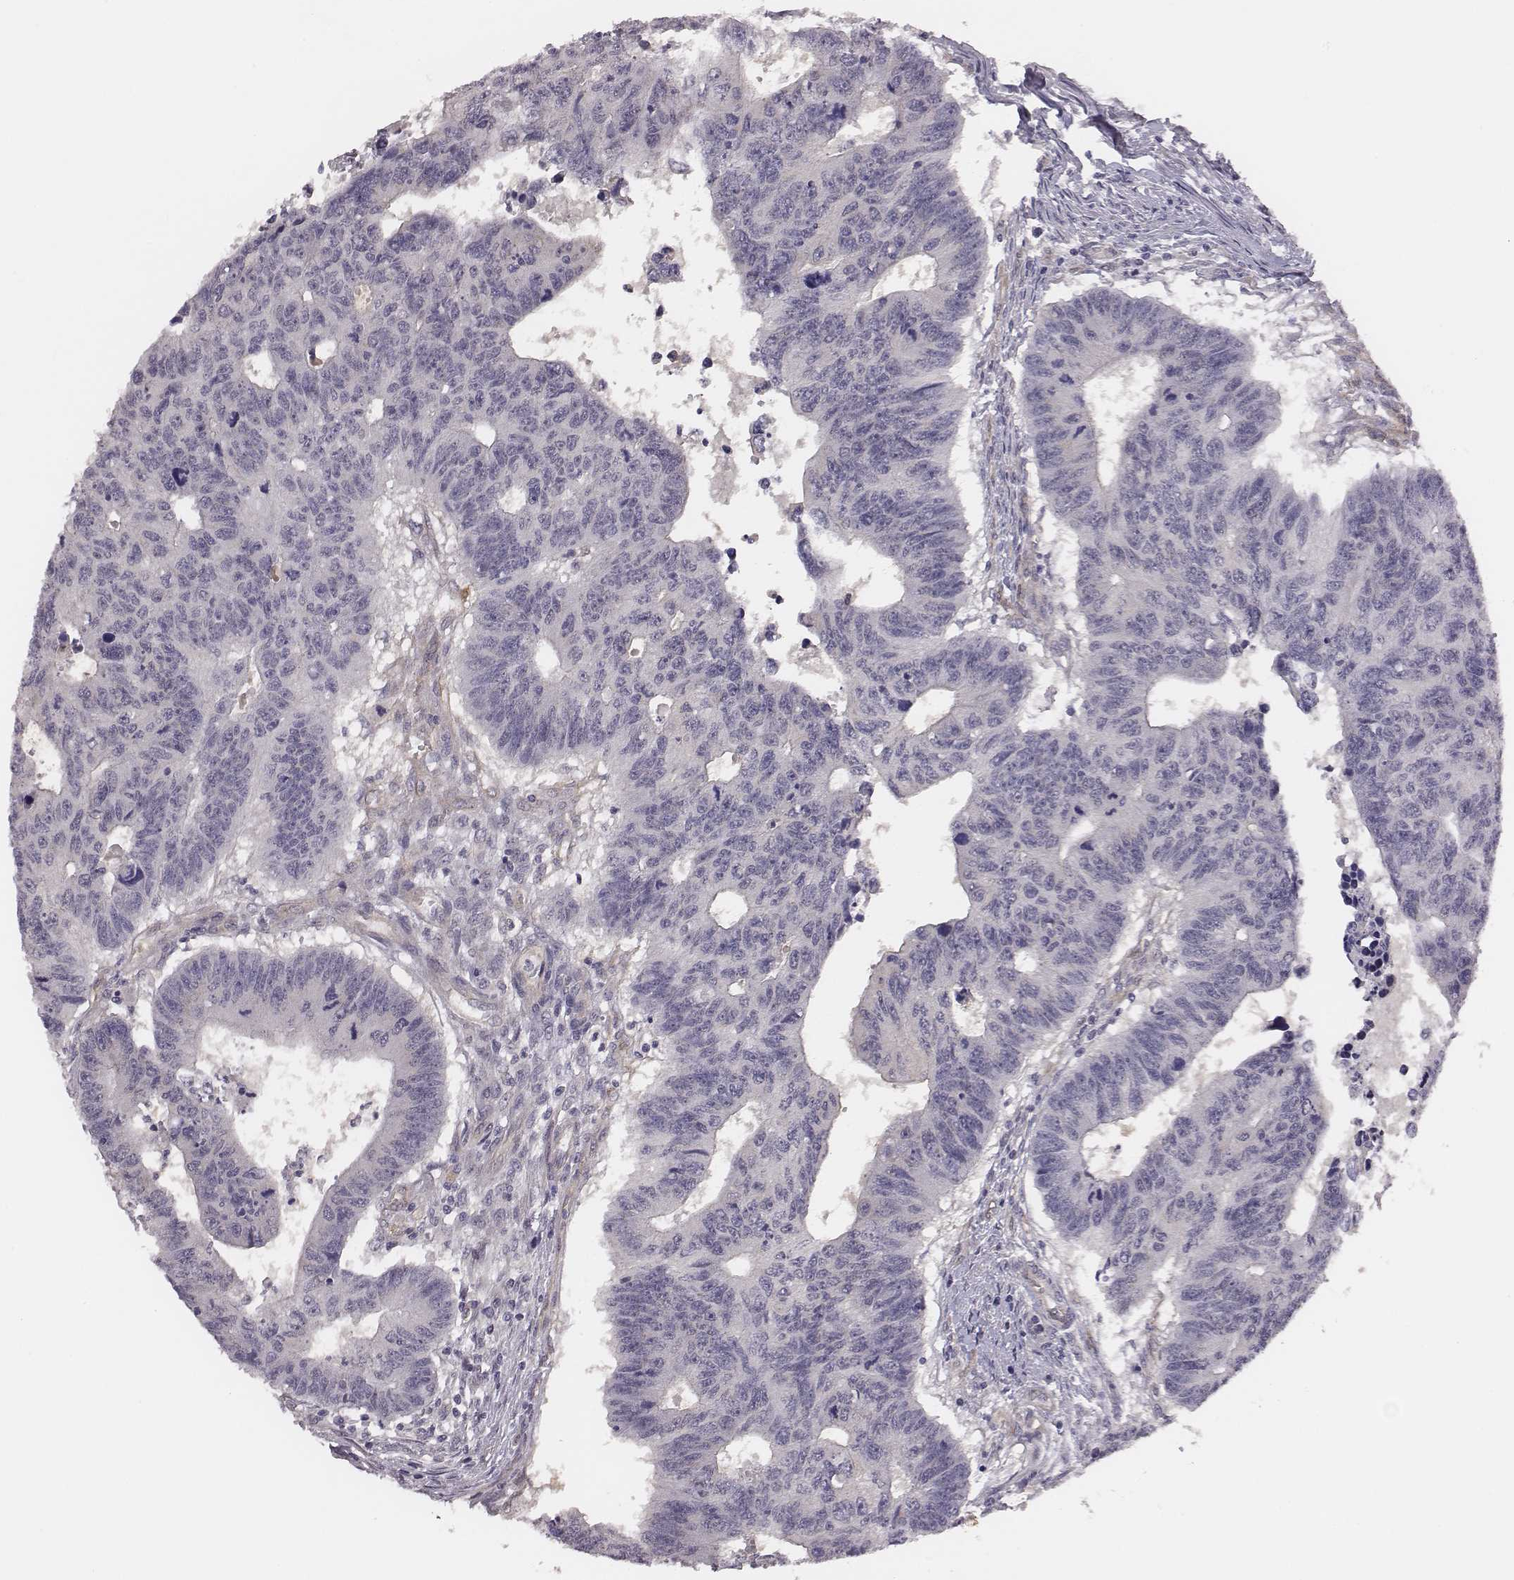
{"staining": {"intensity": "negative", "quantity": "none", "location": "none"}, "tissue": "colorectal cancer", "cell_type": "Tumor cells", "image_type": "cancer", "snomed": [{"axis": "morphology", "description": "Adenocarcinoma, NOS"}, {"axis": "topography", "description": "Rectum"}], "caption": "There is no significant positivity in tumor cells of adenocarcinoma (colorectal).", "gene": "SCARF1", "patient": {"sex": "female", "age": 85}}